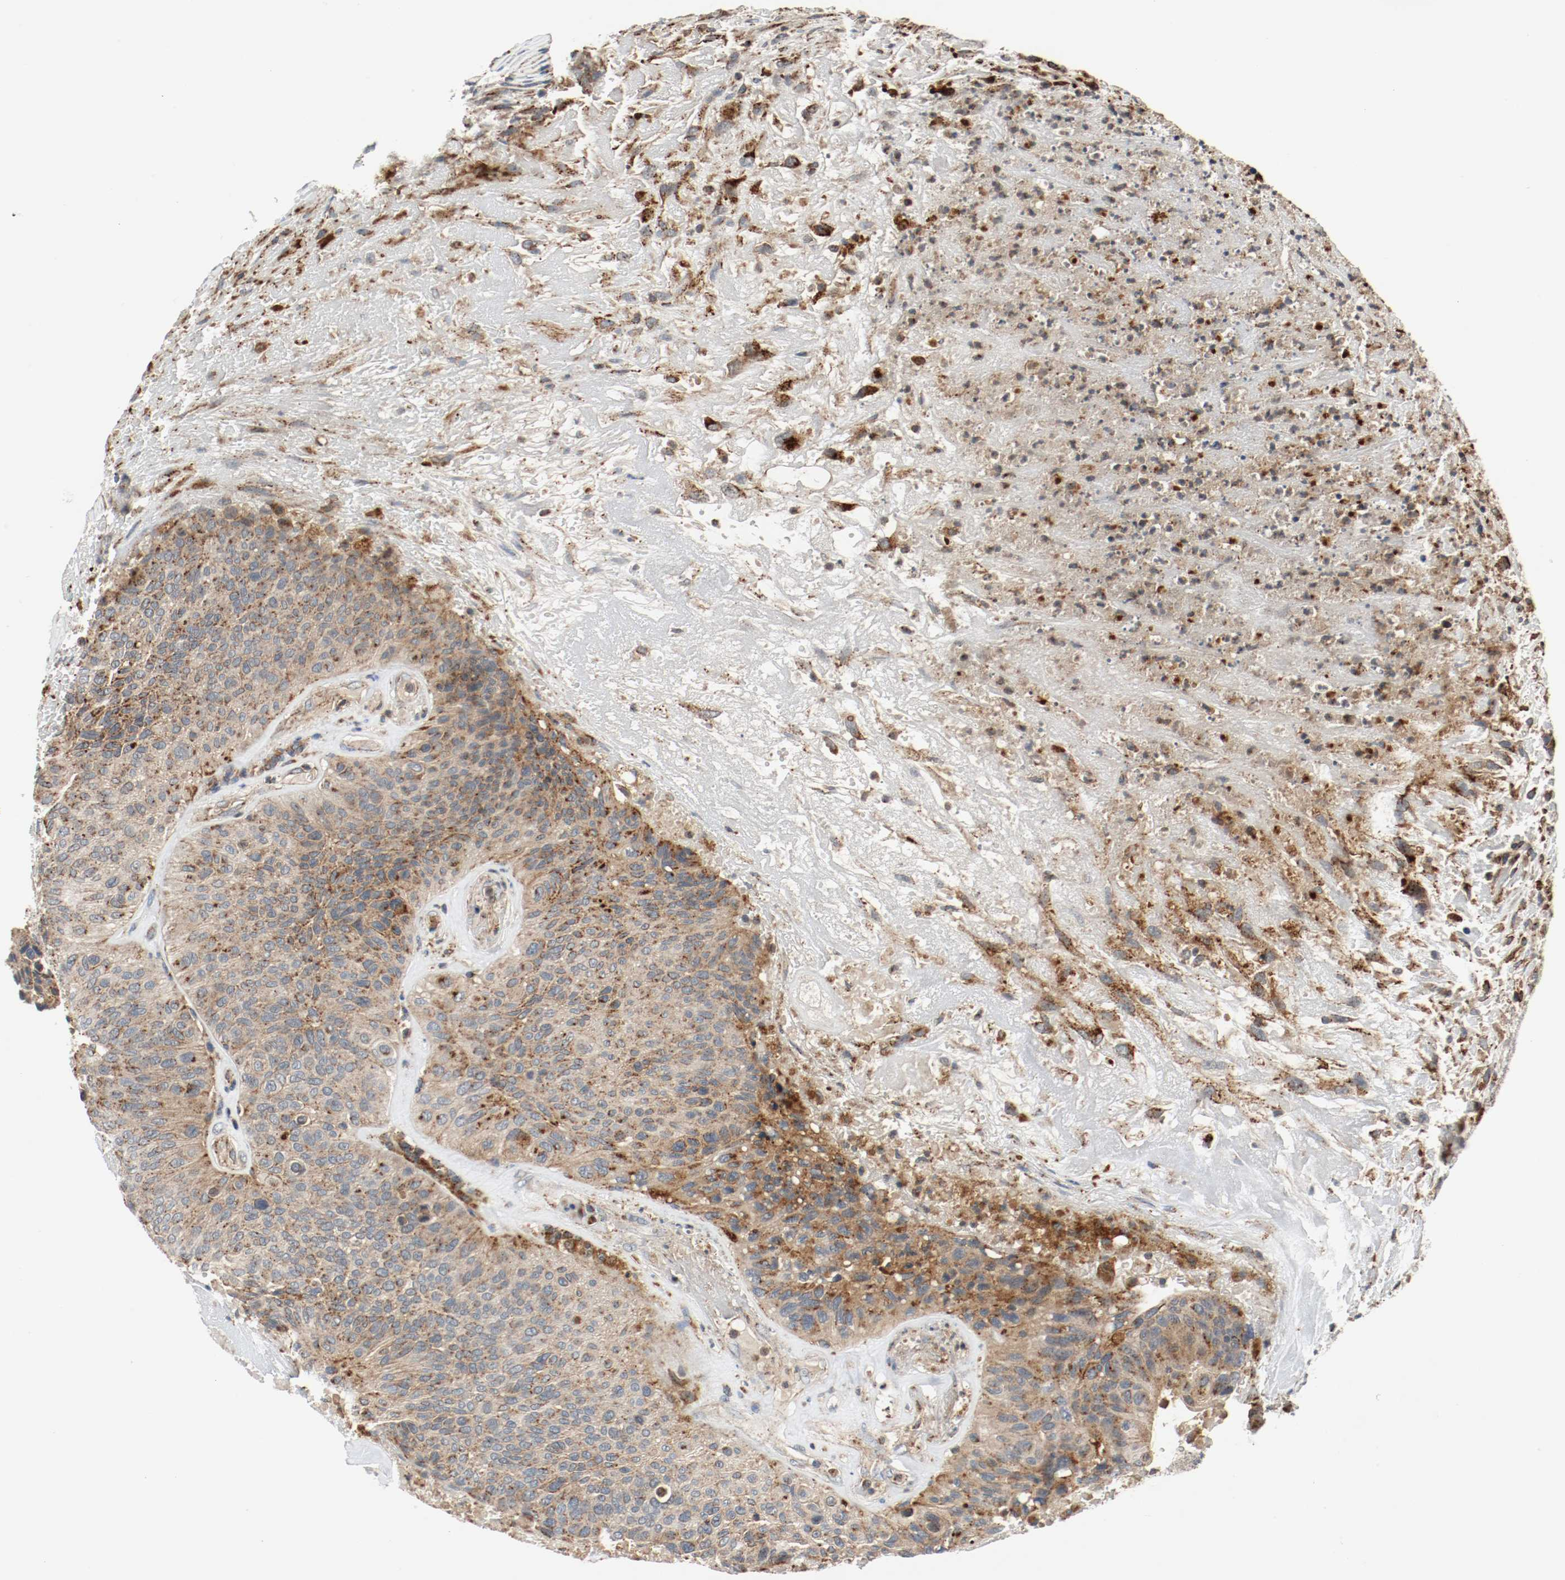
{"staining": {"intensity": "moderate", "quantity": ">75%", "location": "cytoplasmic/membranous"}, "tissue": "urothelial cancer", "cell_type": "Tumor cells", "image_type": "cancer", "snomed": [{"axis": "morphology", "description": "Urothelial carcinoma, High grade"}, {"axis": "topography", "description": "Urinary bladder"}], "caption": "Human urothelial cancer stained for a protein (brown) displays moderate cytoplasmic/membranous positive staining in about >75% of tumor cells.", "gene": "LAMP2", "patient": {"sex": "male", "age": 66}}